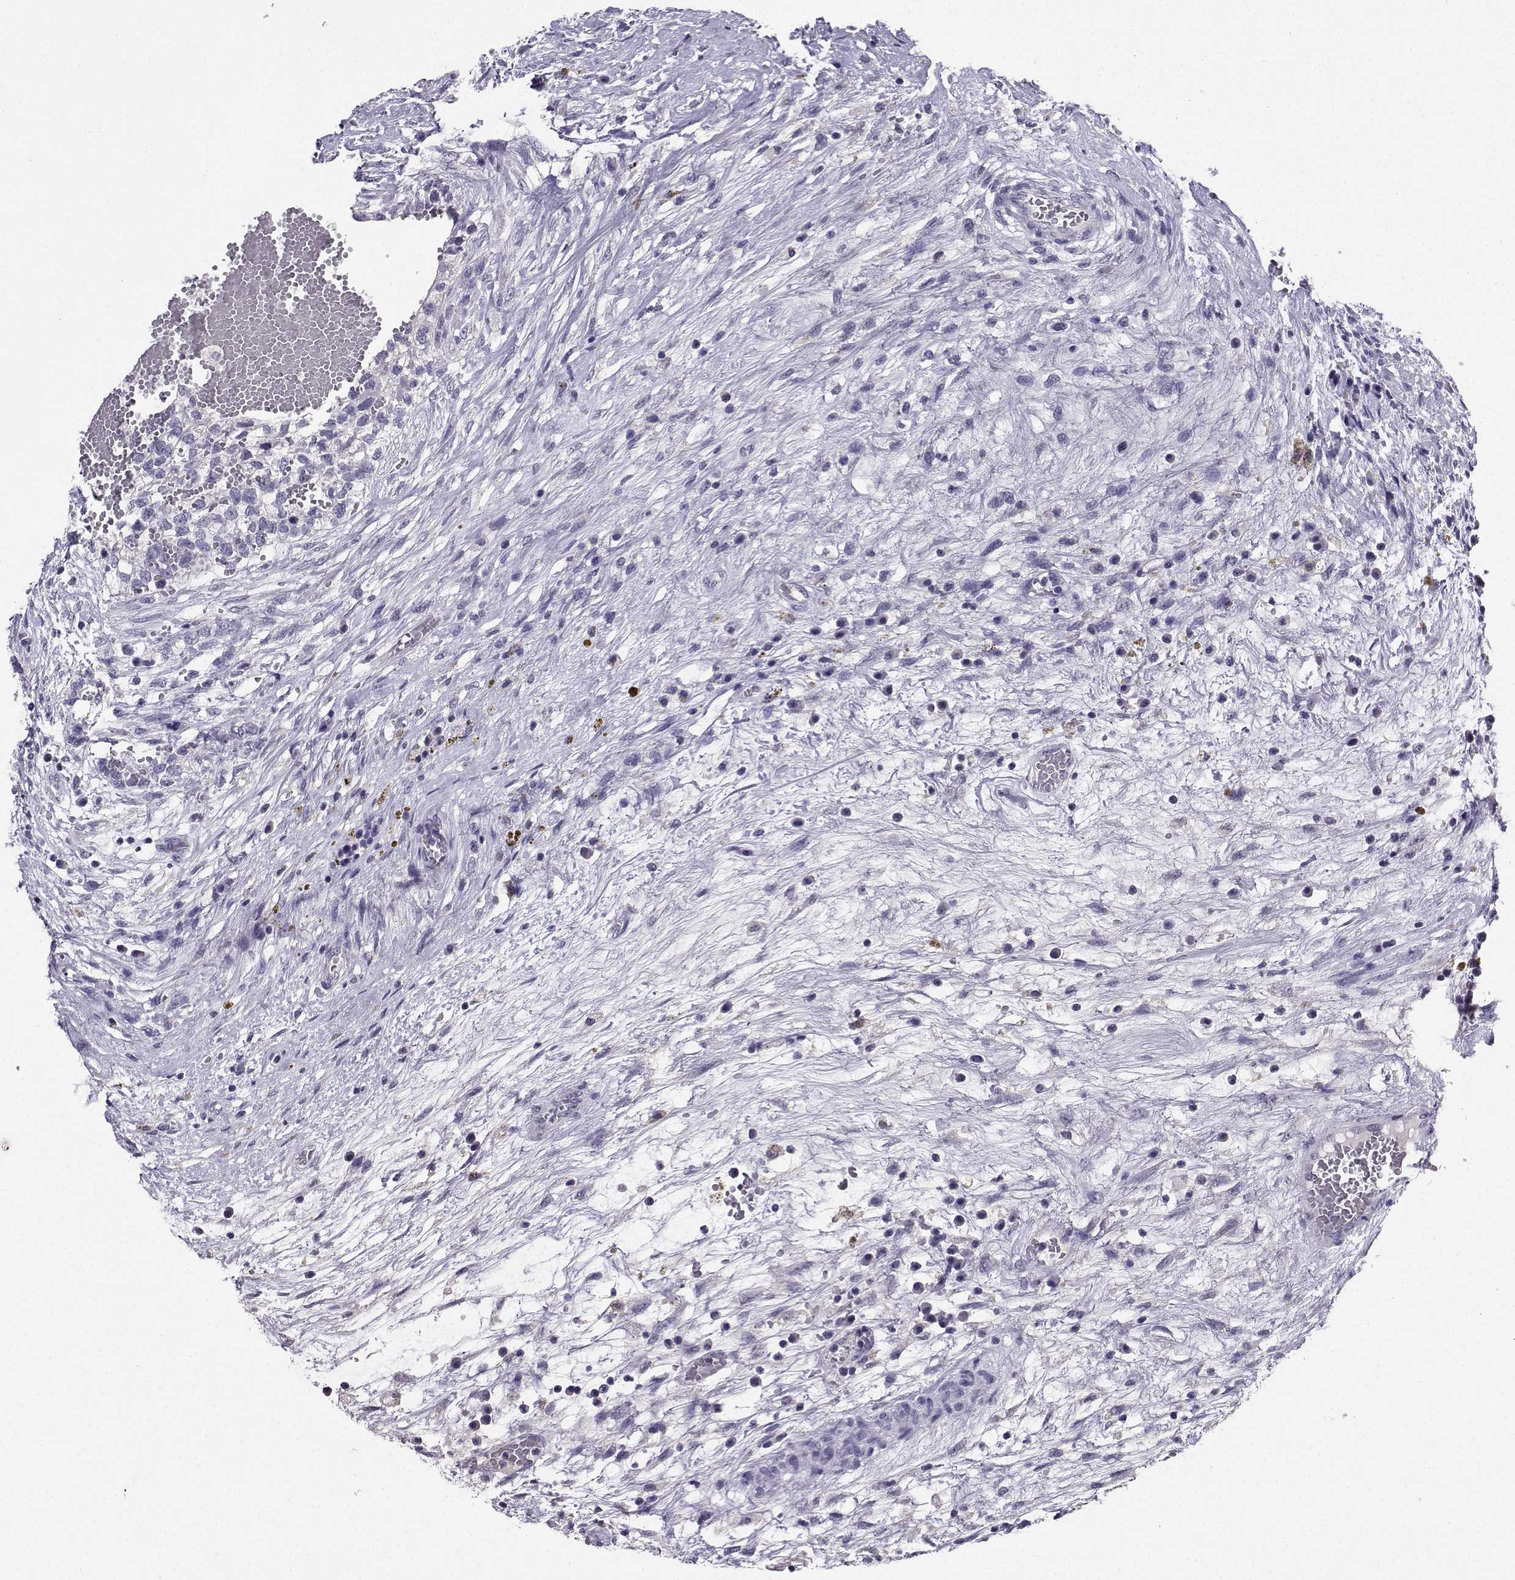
{"staining": {"intensity": "negative", "quantity": "none", "location": "none"}, "tissue": "testis cancer", "cell_type": "Tumor cells", "image_type": "cancer", "snomed": [{"axis": "morphology", "description": "Normal tissue, NOS"}, {"axis": "morphology", "description": "Carcinoma, Embryonal, NOS"}, {"axis": "topography", "description": "Testis"}, {"axis": "topography", "description": "Epididymis"}], "caption": "This is an immunohistochemistry image of testis embryonal carcinoma. There is no expression in tumor cells.", "gene": "SPAG11B", "patient": {"sex": "male", "age": 32}}